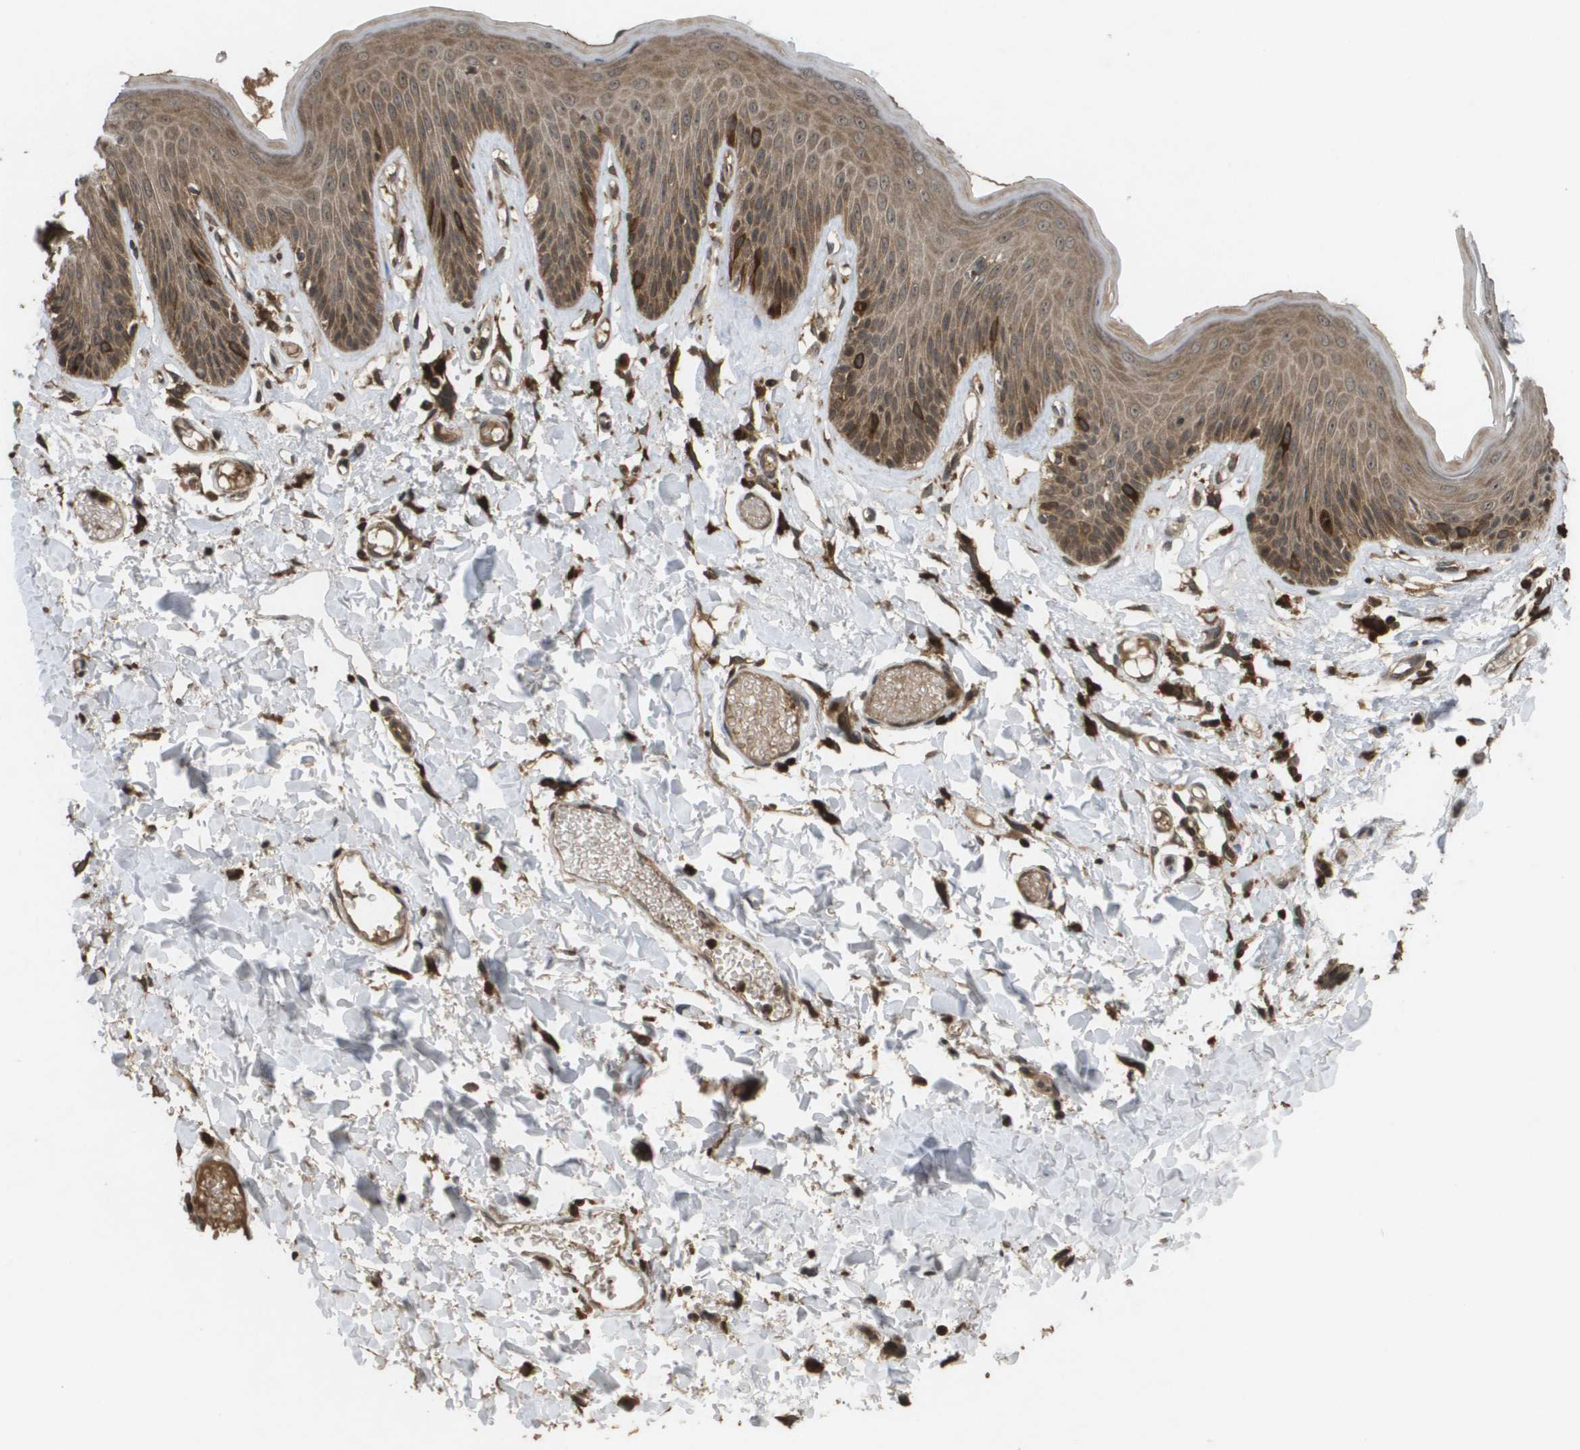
{"staining": {"intensity": "strong", "quantity": "25%-75%", "location": "cytoplasmic/membranous,nuclear"}, "tissue": "skin", "cell_type": "Epidermal cells", "image_type": "normal", "snomed": [{"axis": "morphology", "description": "Normal tissue, NOS"}, {"axis": "topography", "description": "Vulva"}], "caption": "Immunohistochemistry (IHC) (DAB) staining of unremarkable human skin demonstrates strong cytoplasmic/membranous,nuclear protein staining in about 25%-75% of epidermal cells.", "gene": "KIF11", "patient": {"sex": "female", "age": 73}}